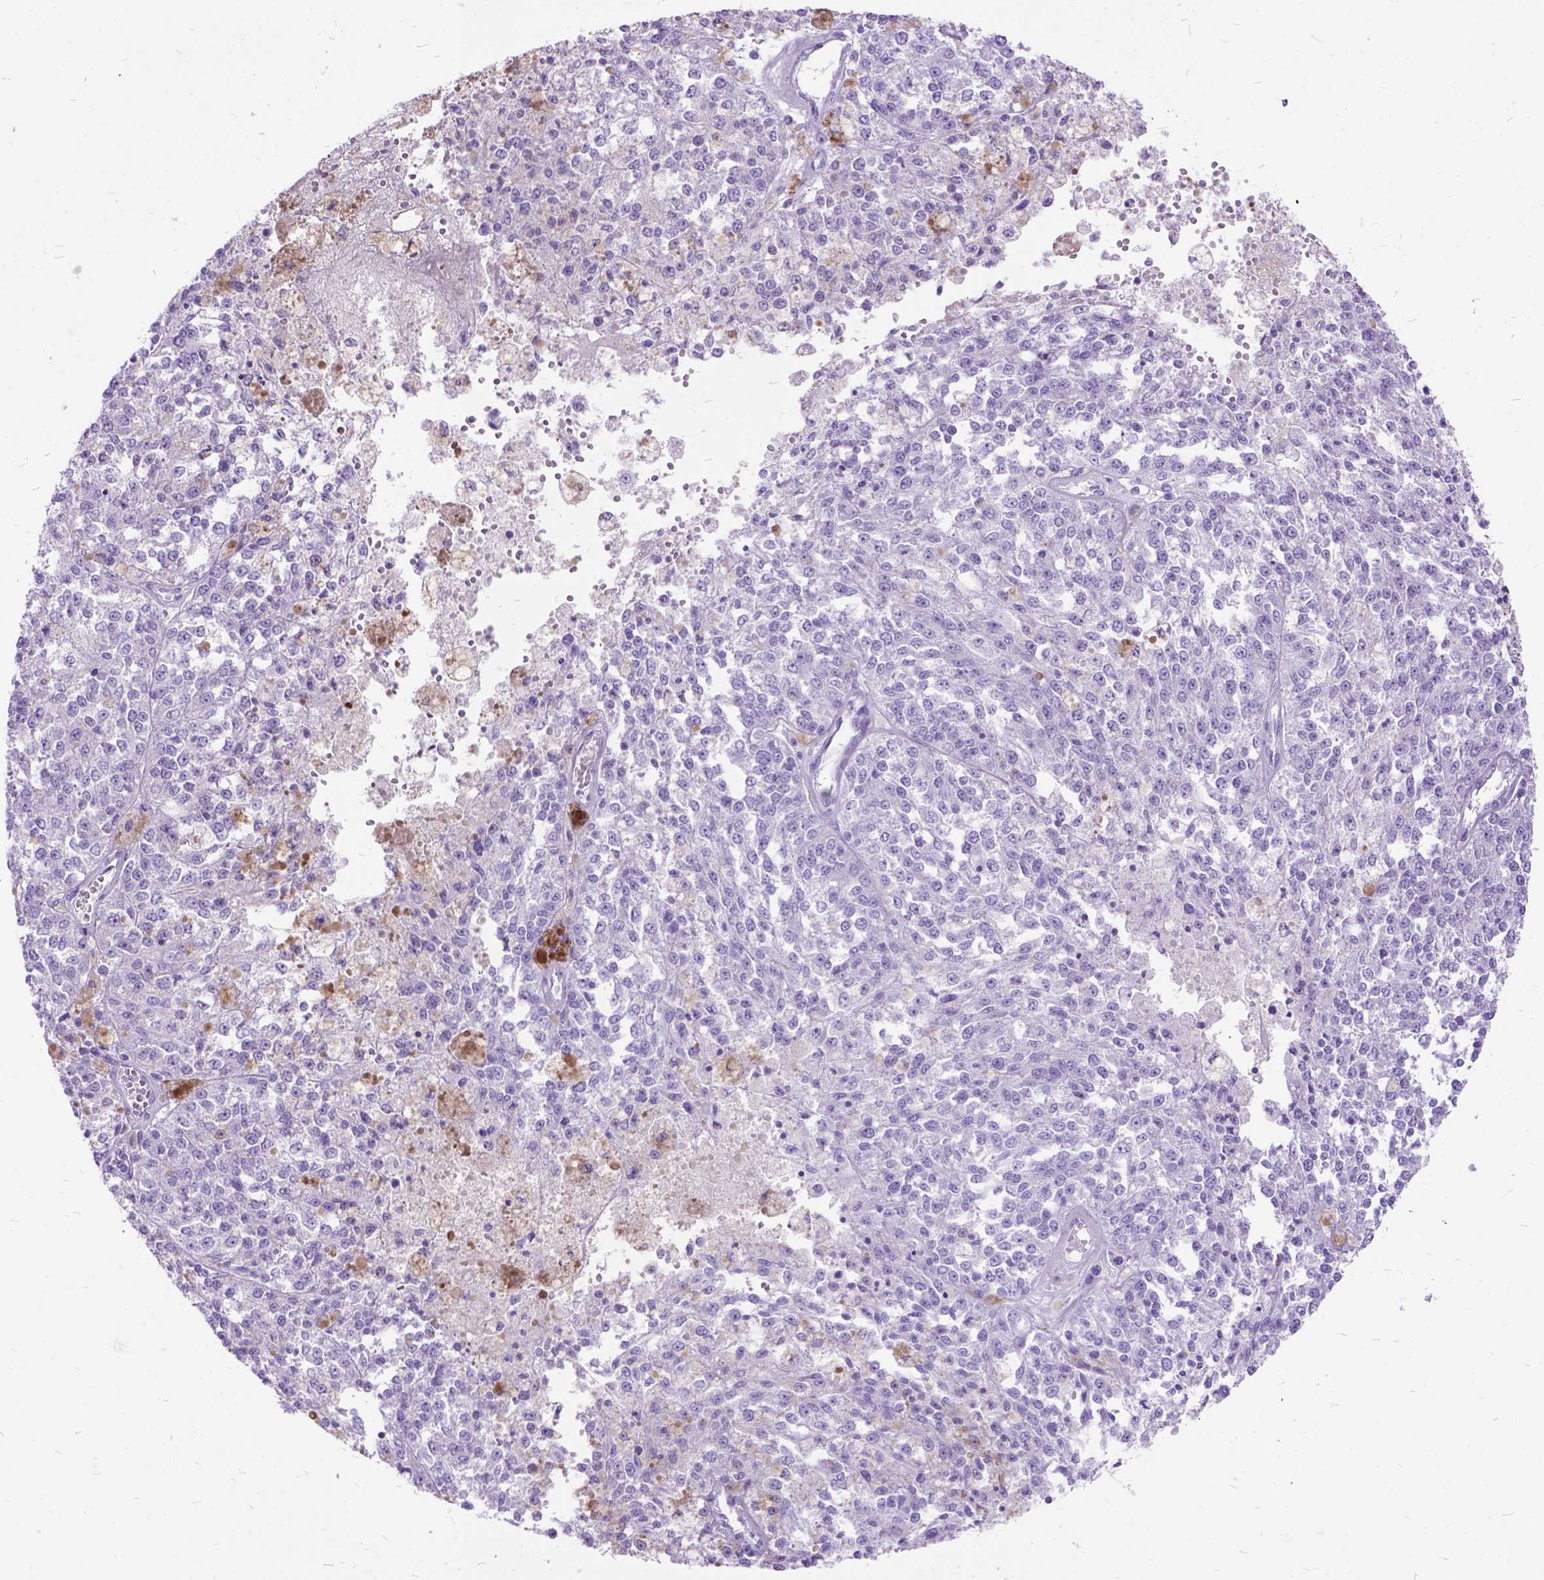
{"staining": {"intensity": "negative", "quantity": "none", "location": "none"}, "tissue": "melanoma", "cell_type": "Tumor cells", "image_type": "cancer", "snomed": [{"axis": "morphology", "description": "Malignant melanoma, Metastatic site"}, {"axis": "topography", "description": "Lymph node"}], "caption": "Melanoma stained for a protein using immunohistochemistry shows no expression tumor cells.", "gene": "DNAH2", "patient": {"sex": "female", "age": 64}}